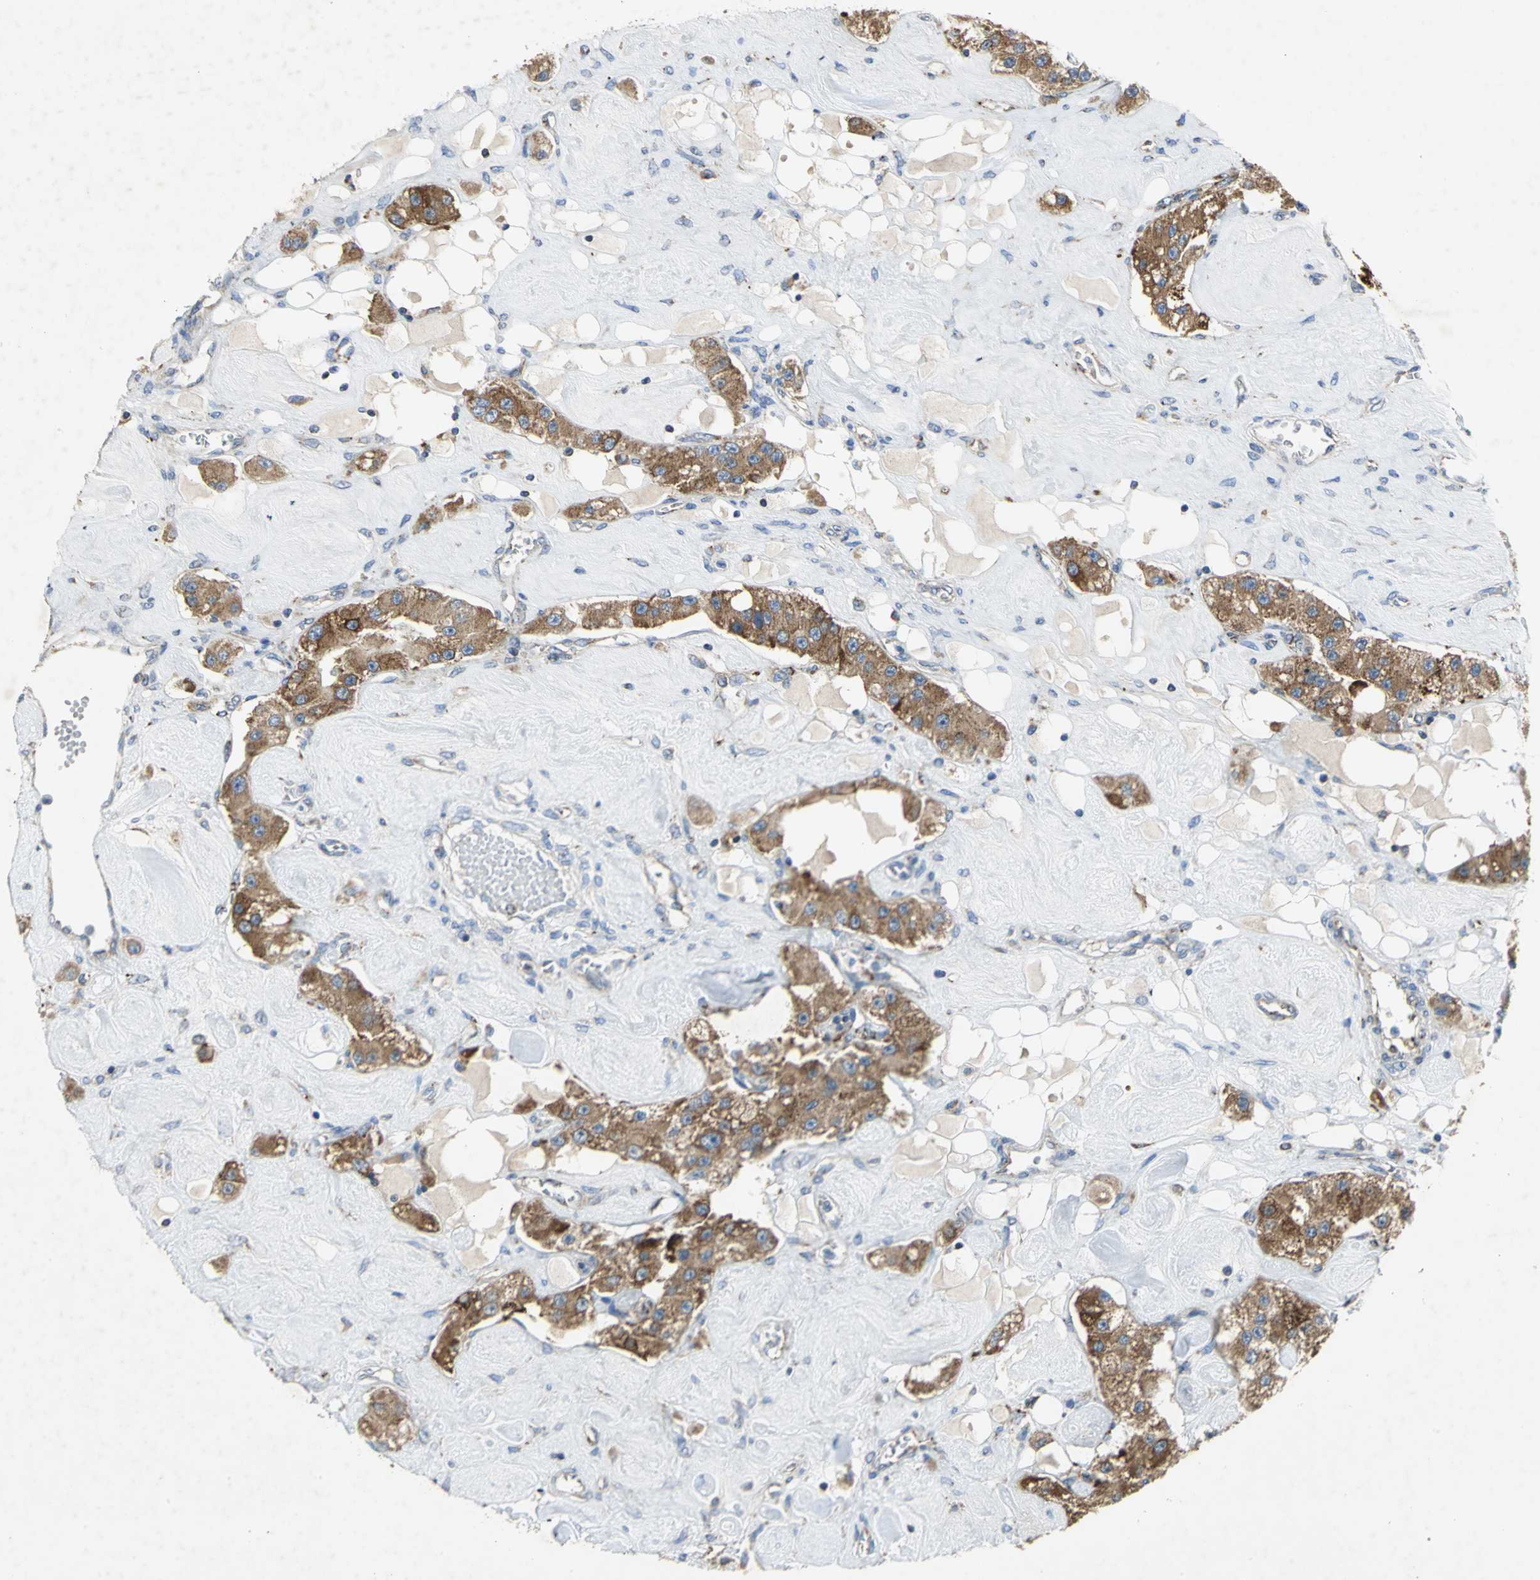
{"staining": {"intensity": "strong", "quantity": ">75%", "location": "cytoplasmic/membranous"}, "tissue": "carcinoid", "cell_type": "Tumor cells", "image_type": "cancer", "snomed": [{"axis": "morphology", "description": "Carcinoid, malignant, NOS"}, {"axis": "topography", "description": "Pancreas"}], "caption": "Approximately >75% of tumor cells in carcinoid reveal strong cytoplasmic/membranous protein staining as visualized by brown immunohistochemical staining.", "gene": "TULP4", "patient": {"sex": "male", "age": 41}}